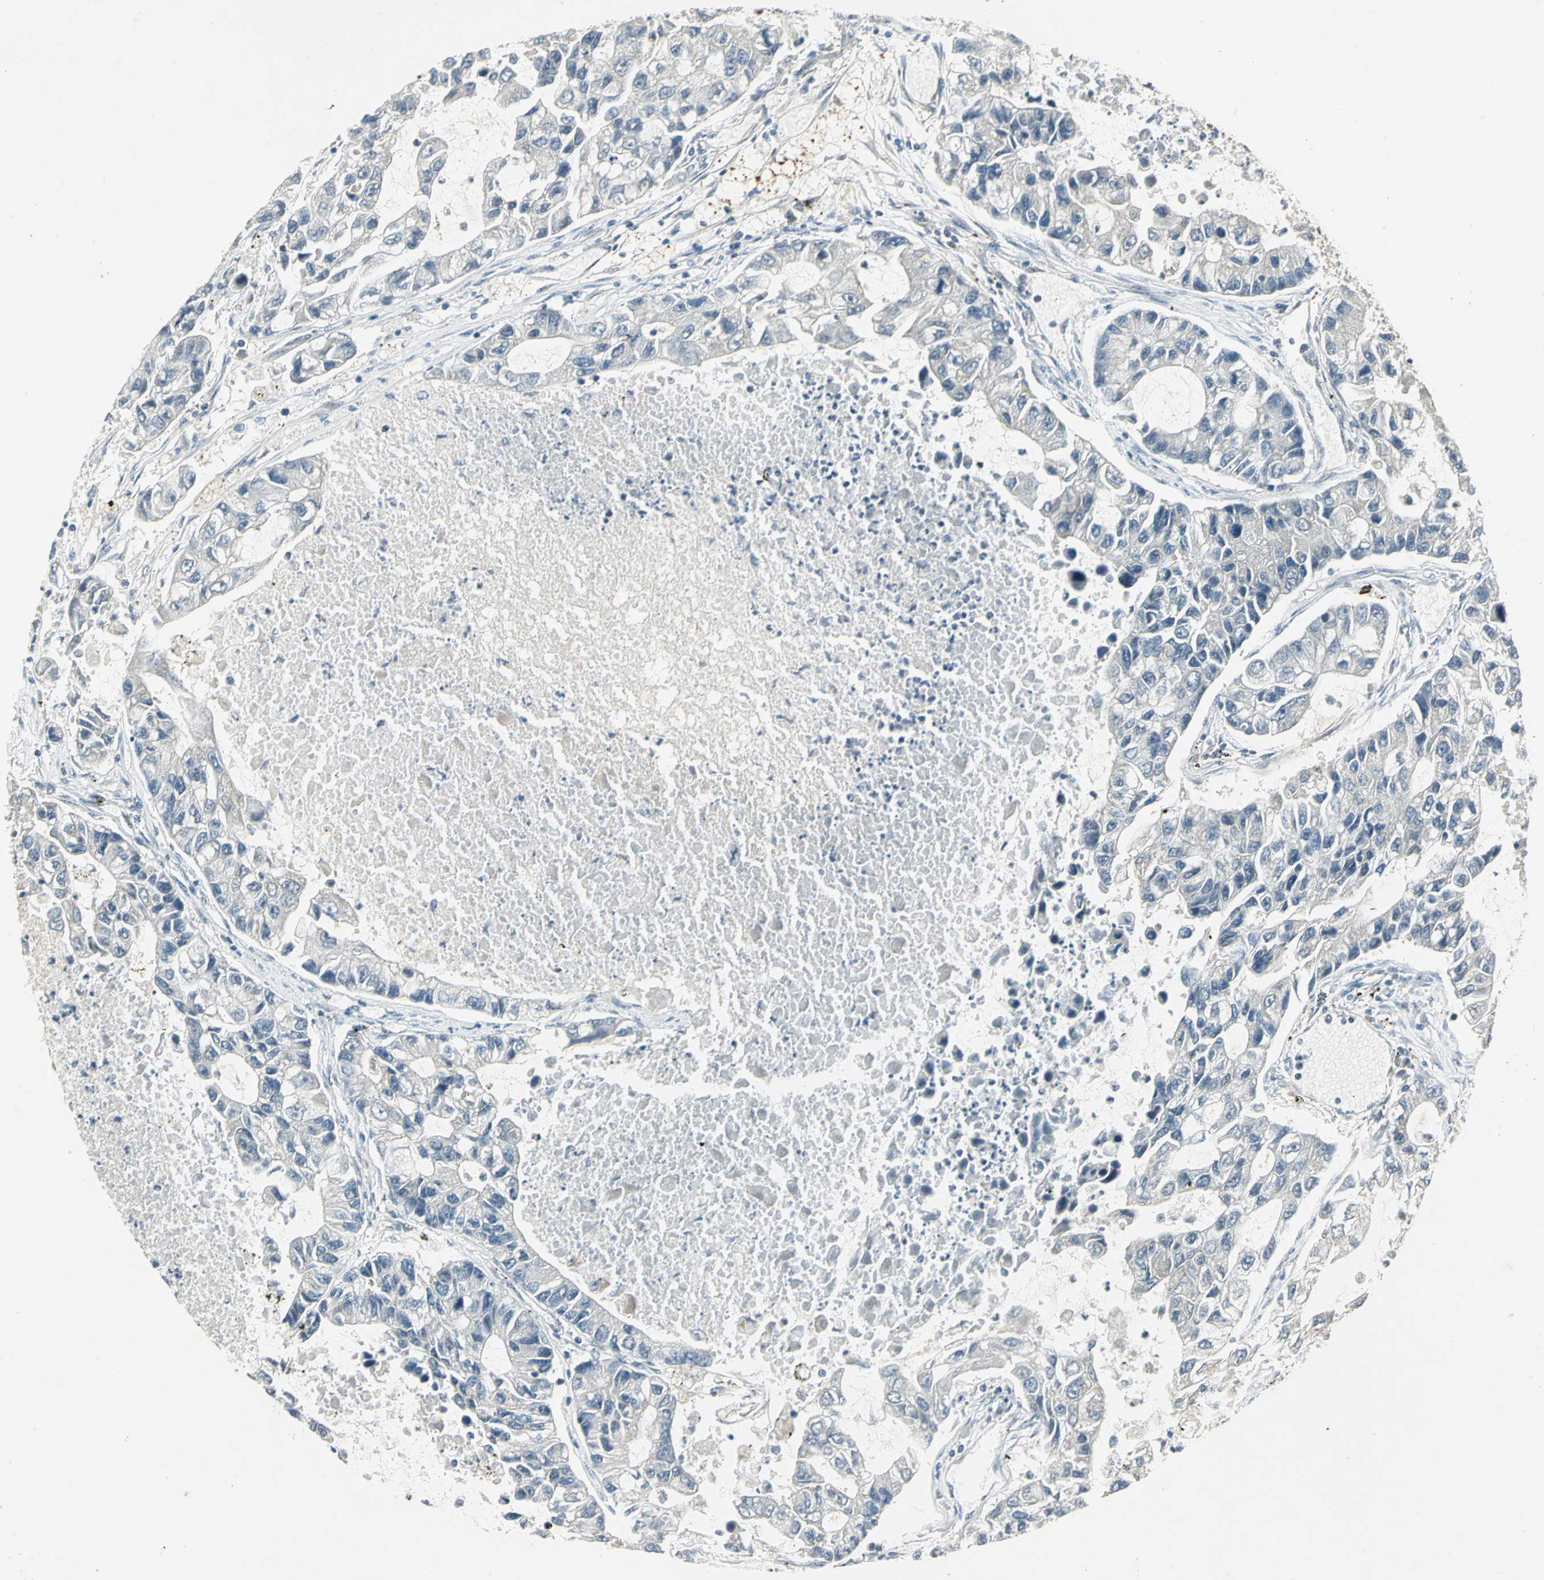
{"staining": {"intensity": "negative", "quantity": "none", "location": "none"}, "tissue": "lung cancer", "cell_type": "Tumor cells", "image_type": "cancer", "snomed": [{"axis": "morphology", "description": "Adenocarcinoma, NOS"}, {"axis": "topography", "description": "Lung"}], "caption": "Adenocarcinoma (lung) stained for a protein using IHC demonstrates no positivity tumor cells.", "gene": "RAD17", "patient": {"sex": "female", "age": 51}}